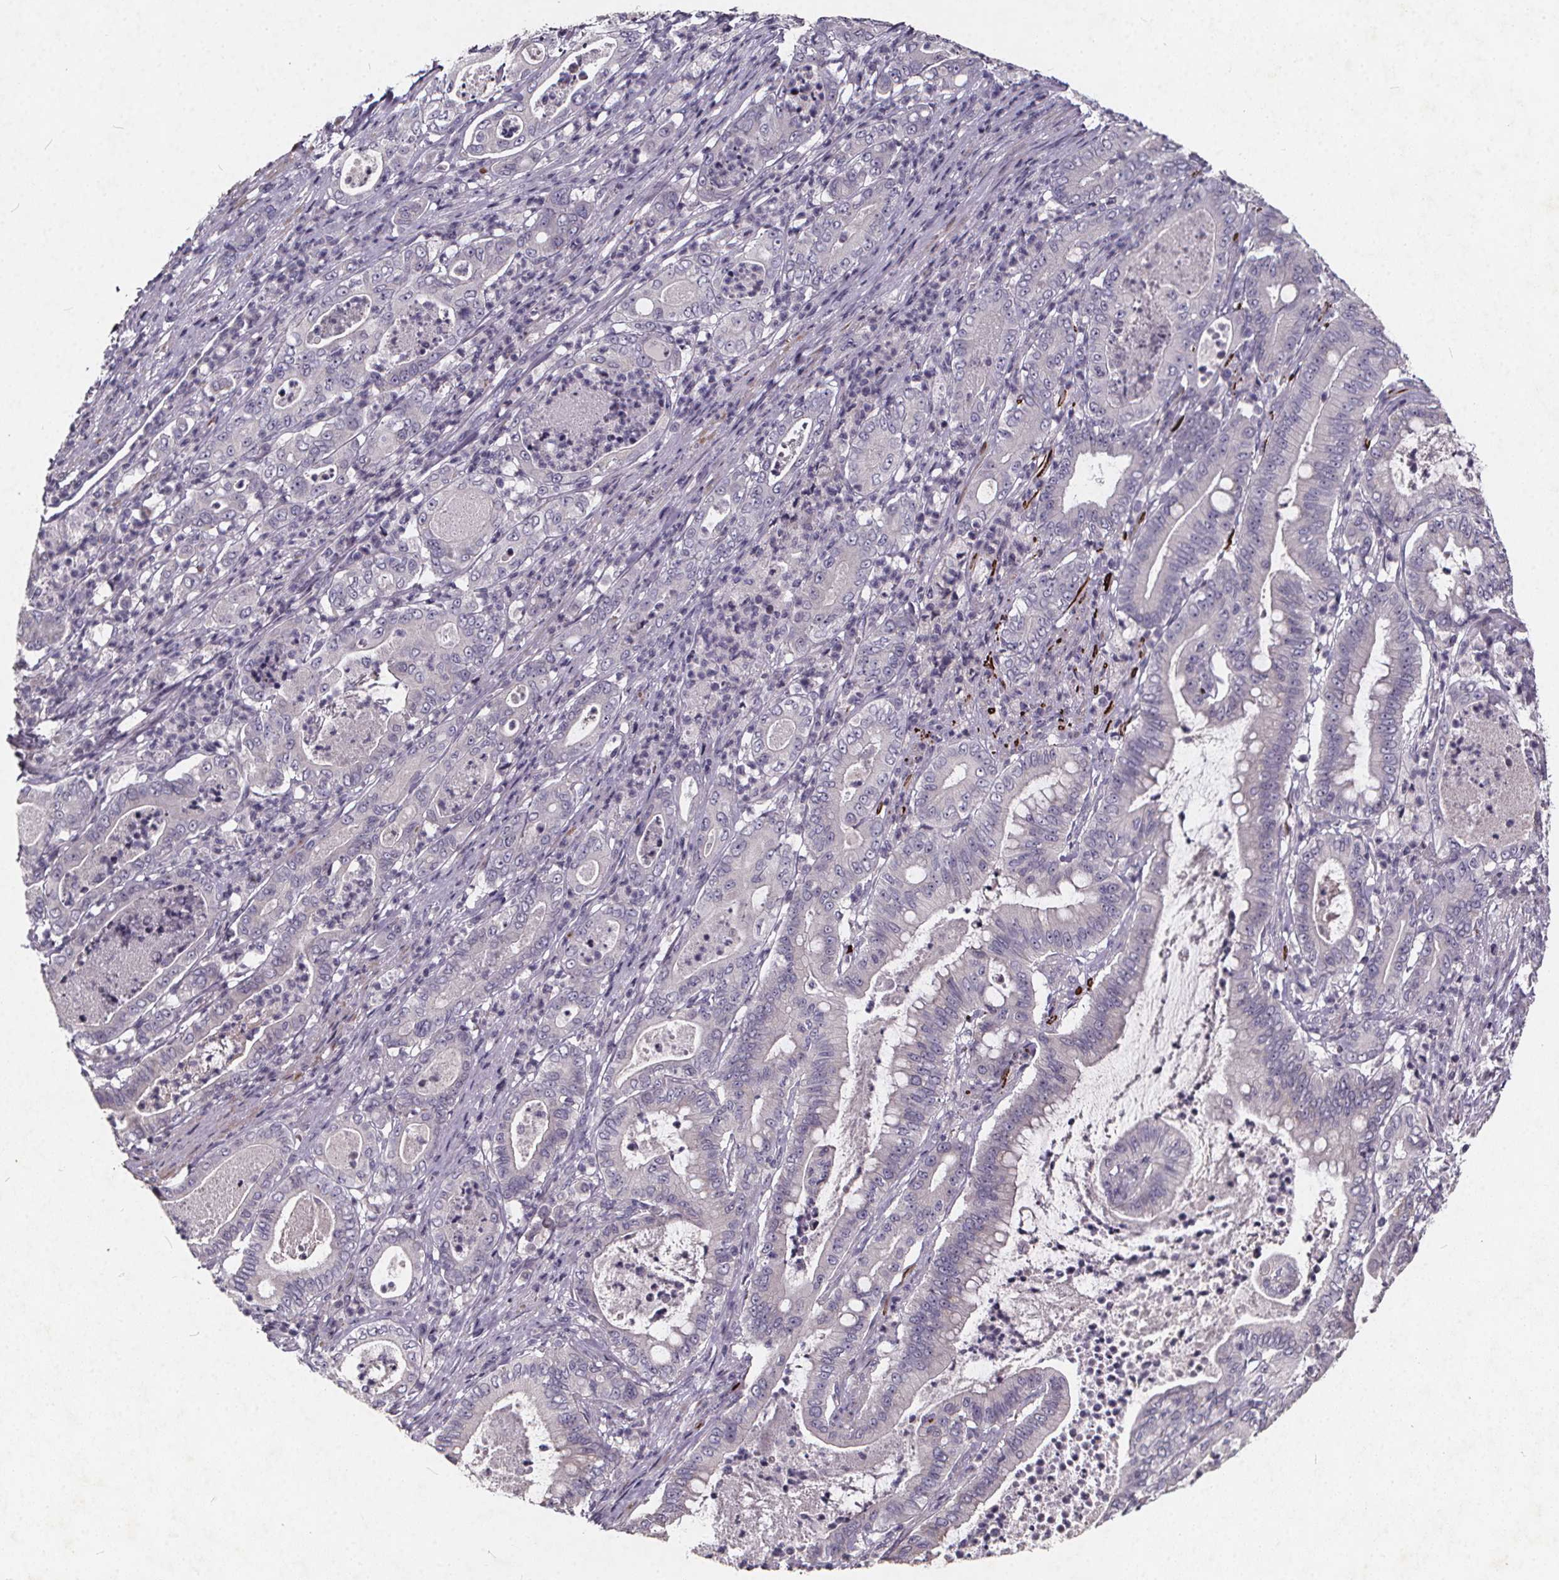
{"staining": {"intensity": "negative", "quantity": "none", "location": "none"}, "tissue": "pancreatic cancer", "cell_type": "Tumor cells", "image_type": "cancer", "snomed": [{"axis": "morphology", "description": "Adenocarcinoma, NOS"}, {"axis": "topography", "description": "Pancreas"}], "caption": "IHC image of human pancreatic adenocarcinoma stained for a protein (brown), which displays no staining in tumor cells.", "gene": "TSPAN14", "patient": {"sex": "male", "age": 71}}